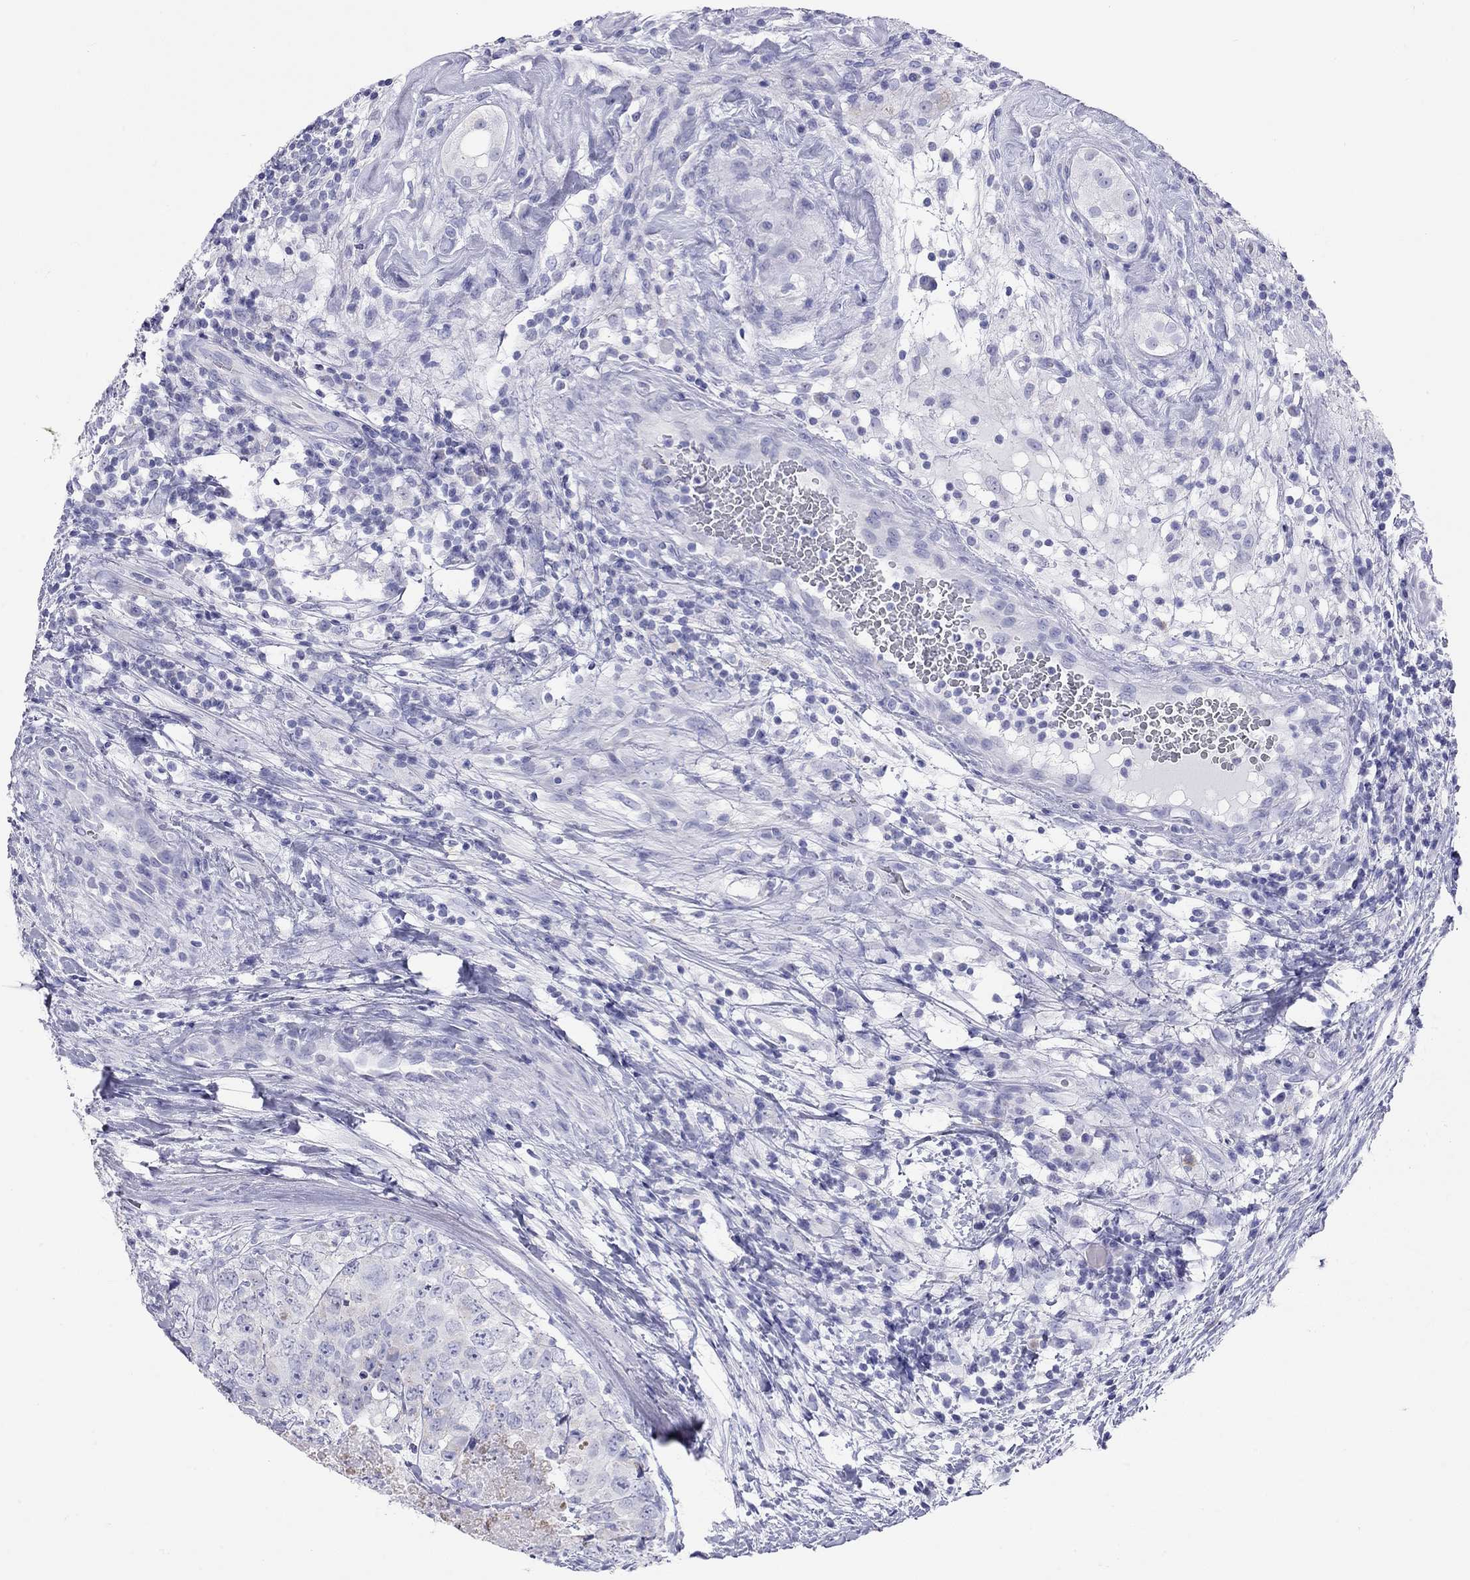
{"staining": {"intensity": "negative", "quantity": "none", "location": "none"}, "tissue": "testis cancer", "cell_type": "Tumor cells", "image_type": "cancer", "snomed": [{"axis": "morphology", "description": "Seminoma, NOS"}, {"axis": "topography", "description": "Testis"}], "caption": "This is a photomicrograph of IHC staining of testis cancer (seminoma), which shows no expression in tumor cells.", "gene": "DPY19L2", "patient": {"sex": "male", "age": 34}}